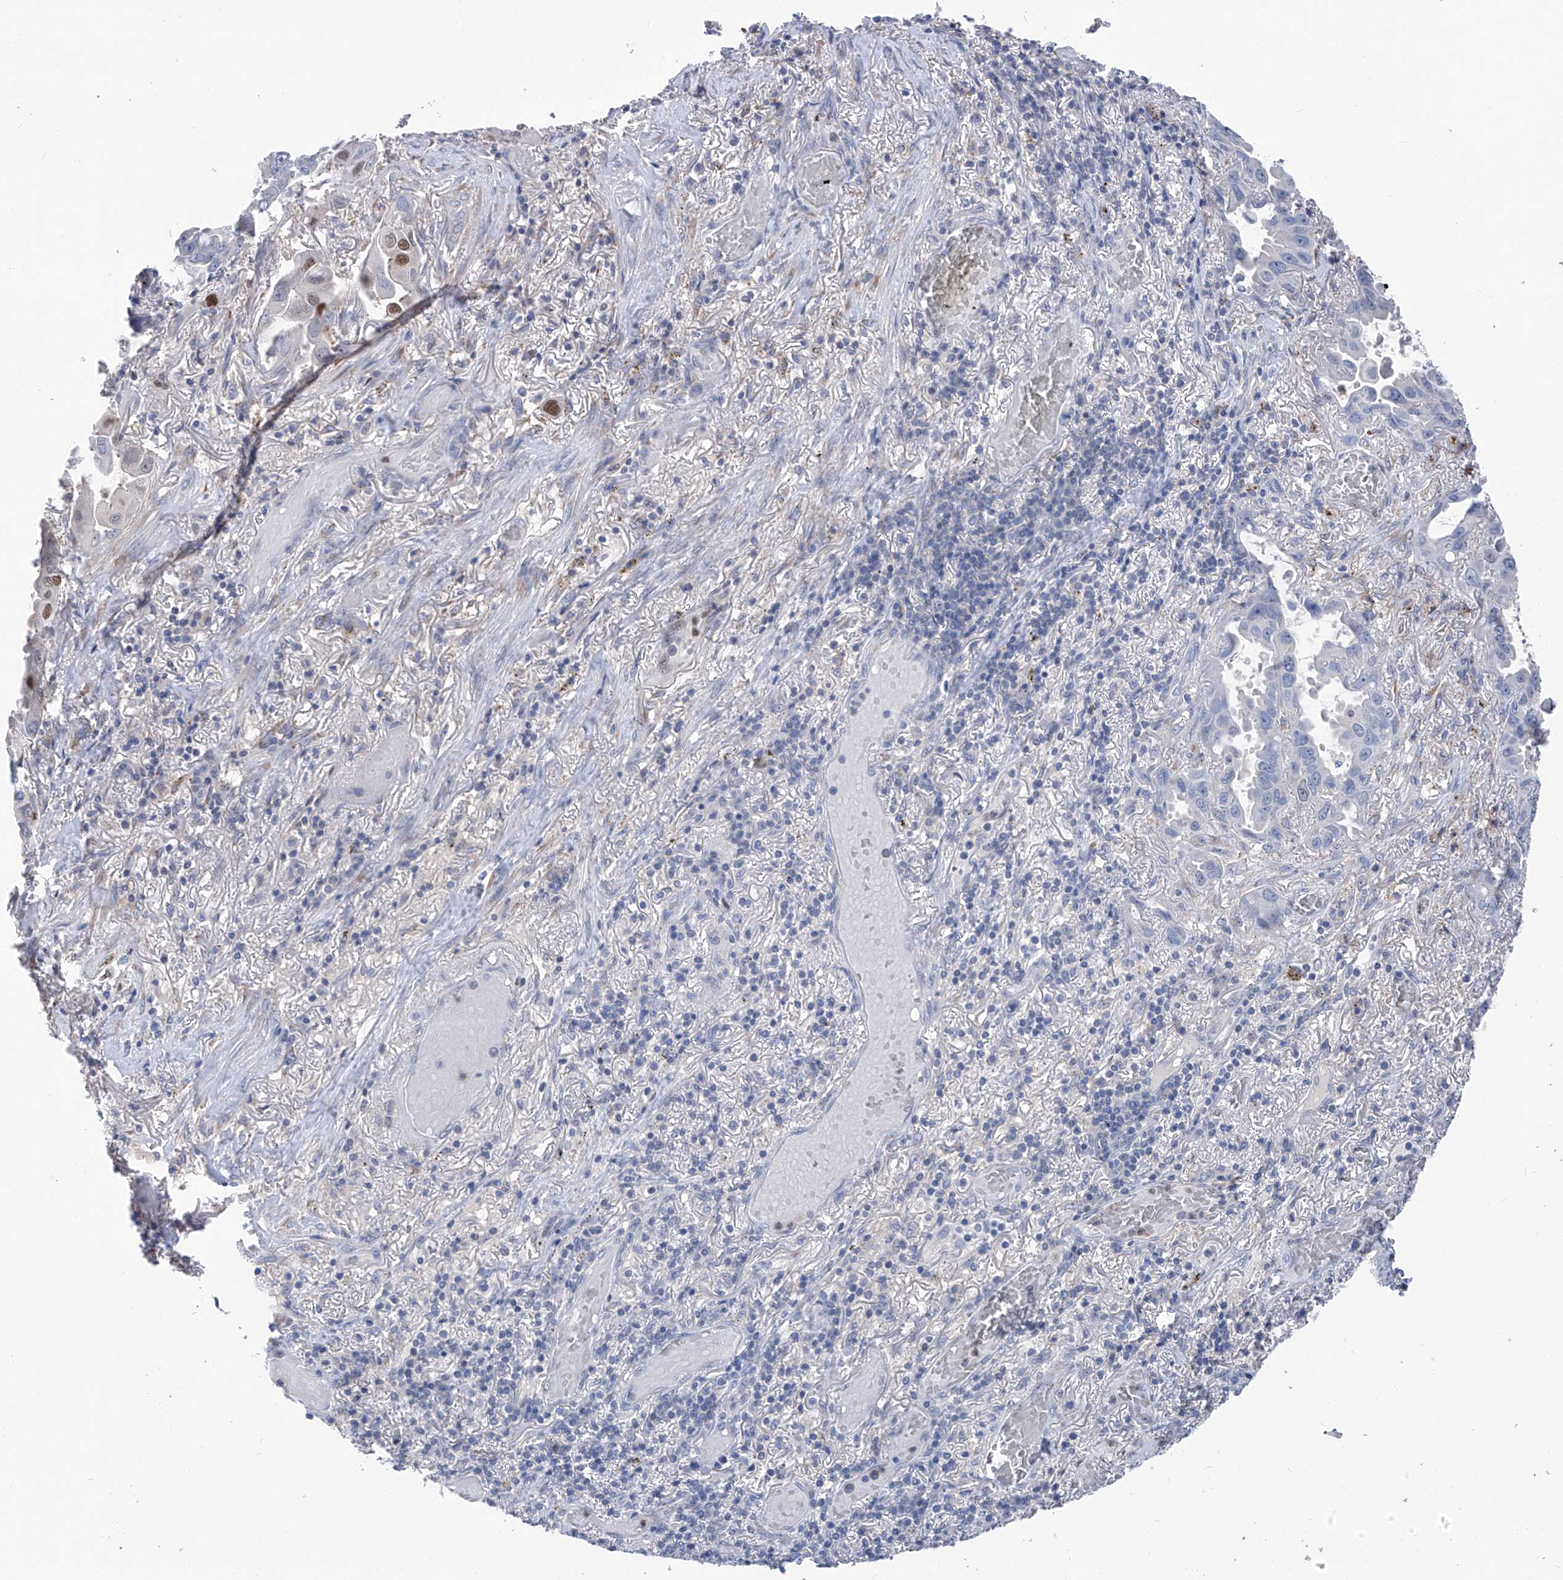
{"staining": {"intensity": "moderate", "quantity": "<25%", "location": "nuclear"}, "tissue": "lung cancer", "cell_type": "Tumor cells", "image_type": "cancer", "snomed": [{"axis": "morphology", "description": "Adenocarcinoma, NOS"}, {"axis": "topography", "description": "Lung"}], "caption": "This is a micrograph of IHC staining of lung adenocarcinoma, which shows moderate staining in the nuclear of tumor cells.", "gene": "PHF20", "patient": {"sex": "male", "age": 64}}